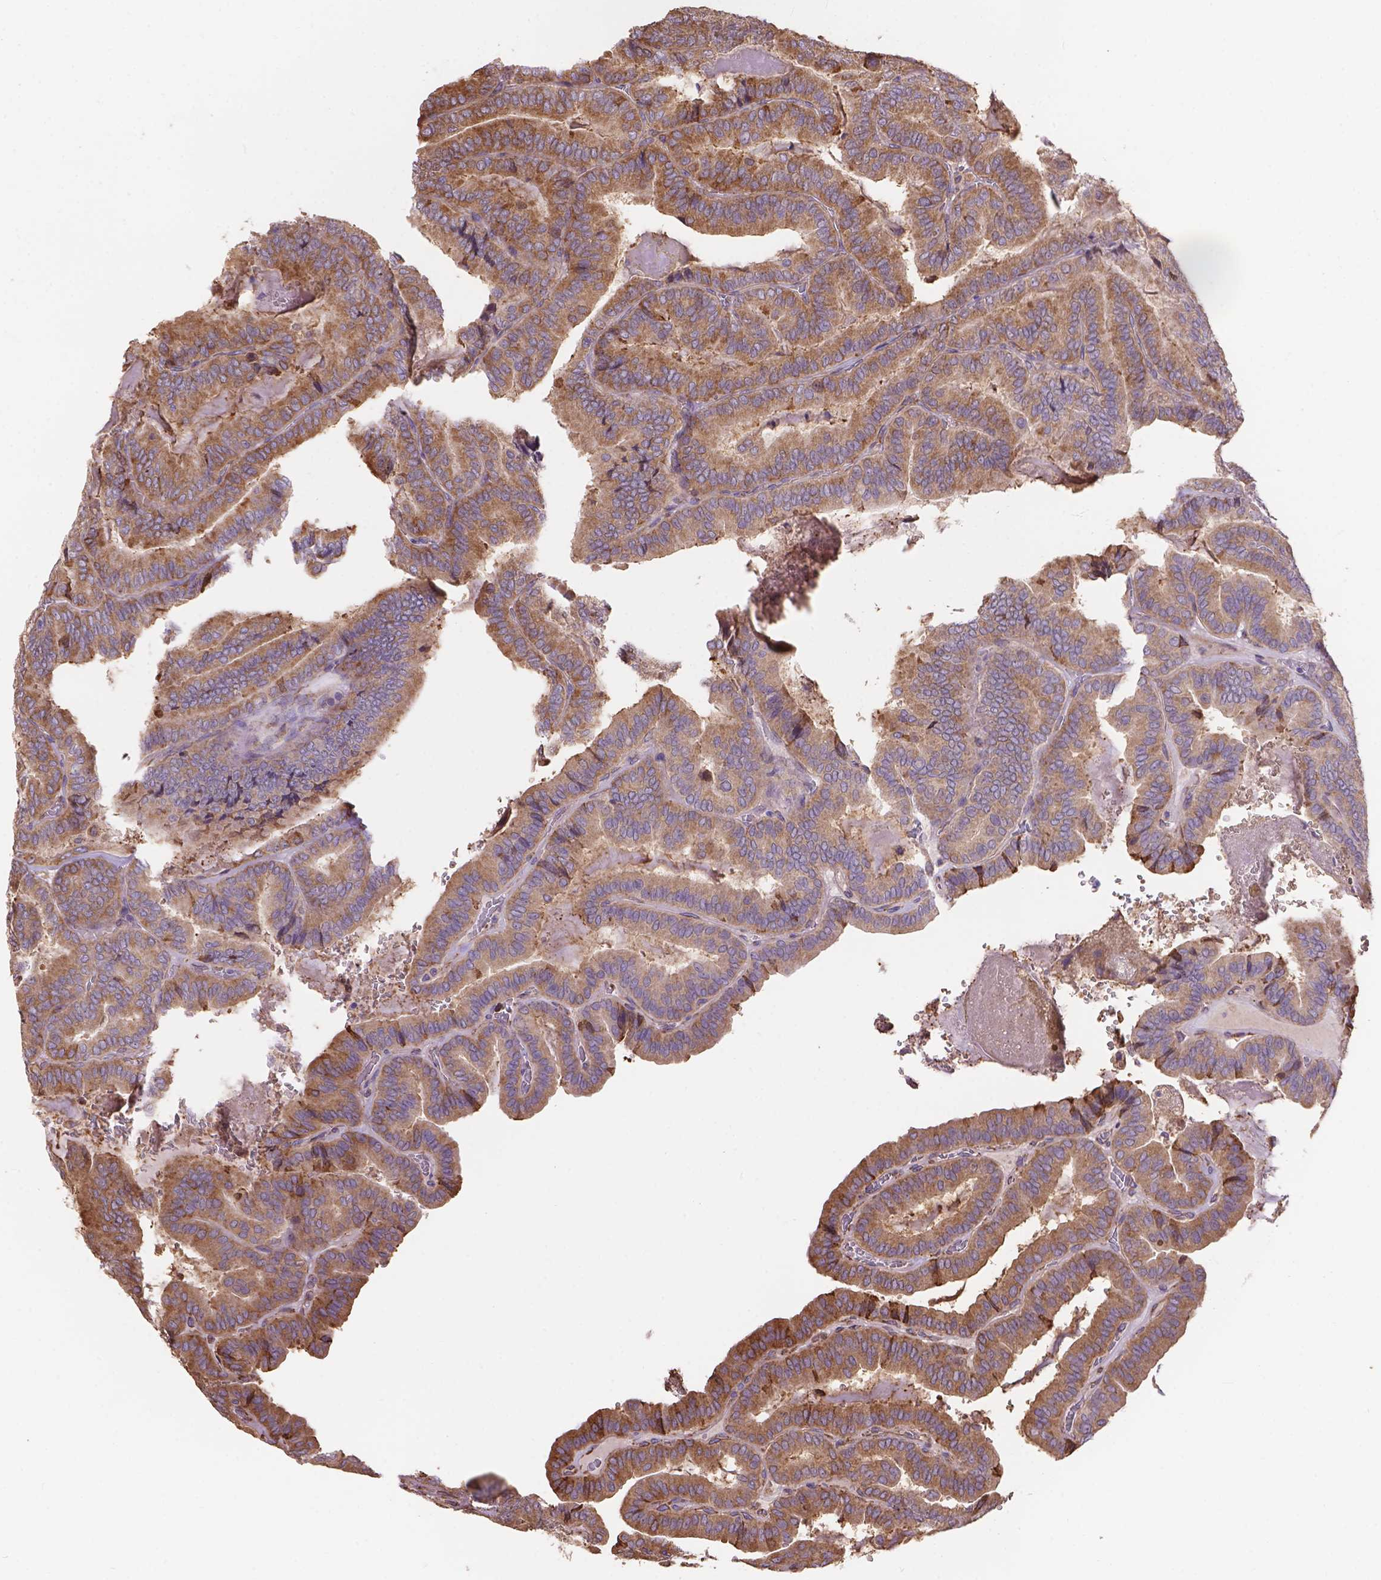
{"staining": {"intensity": "moderate", "quantity": ">75%", "location": "cytoplasmic/membranous"}, "tissue": "thyroid cancer", "cell_type": "Tumor cells", "image_type": "cancer", "snomed": [{"axis": "morphology", "description": "Papillary adenocarcinoma, NOS"}, {"axis": "topography", "description": "Thyroid gland"}], "caption": "Moderate cytoplasmic/membranous staining is appreciated in about >75% of tumor cells in thyroid papillary adenocarcinoma.", "gene": "IPO11", "patient": {"sex": "female", "age": 75}}